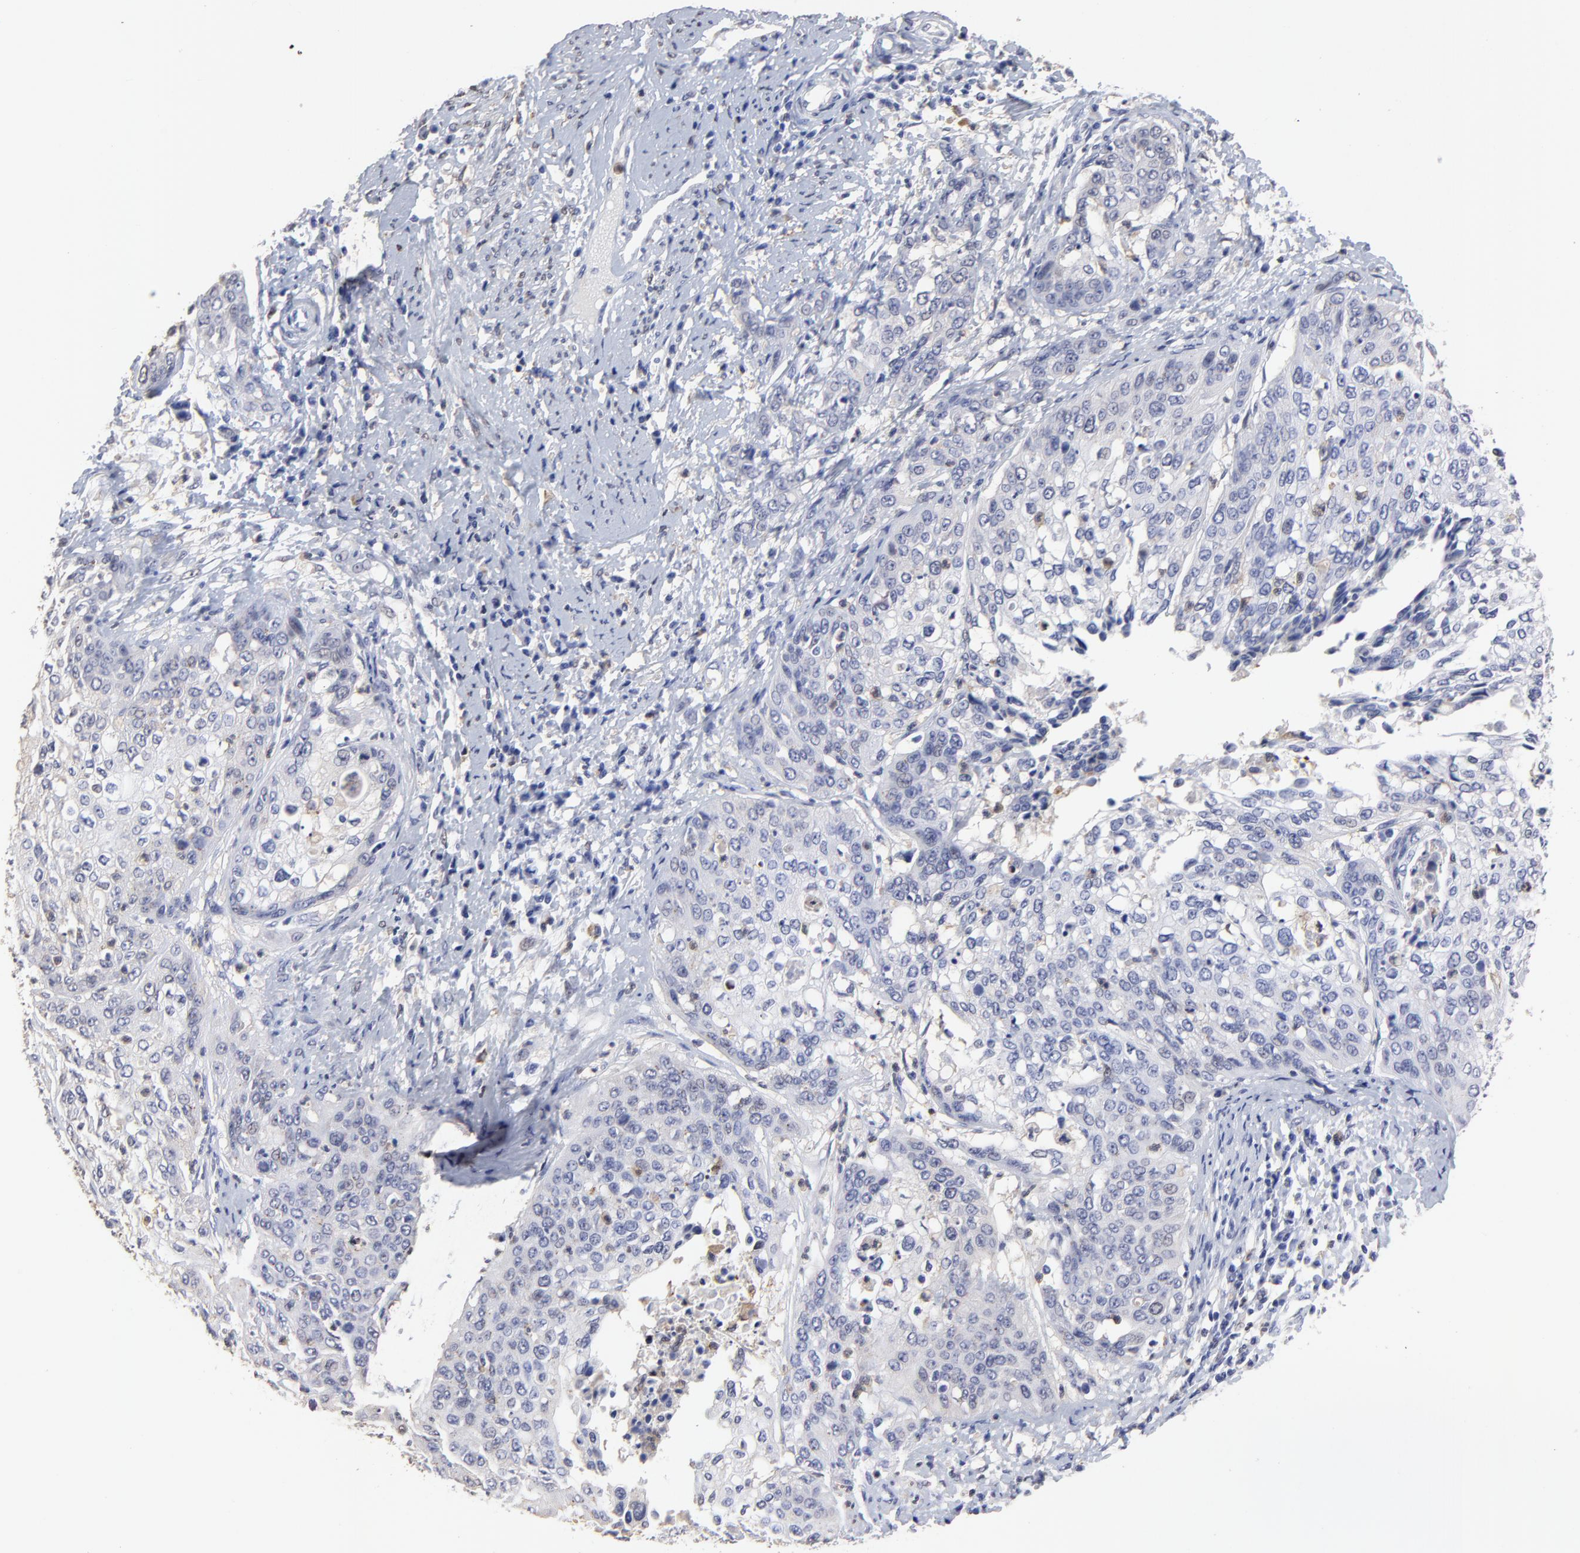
{"staining": {"intensity": "negative", "quantity": "none", "location": "none"}, "tissue": "cervical cancer", "cell_type": "Tumor cells", "image_type": "cancer", "snomed": [{"axis": "morphology", "description": "Squamous cell carcinoma, NOS"}, {"axis": "topography", "description": "Cervix"}], "caption": "A high-resolution photomicrograph shows immunohistochemistry staining of squamous cell carcinoma (cervical), which reveals no significant expression in tumor cells.", "gene": "SMARCA1", "patient": {"sex": "female", "age": 41}}